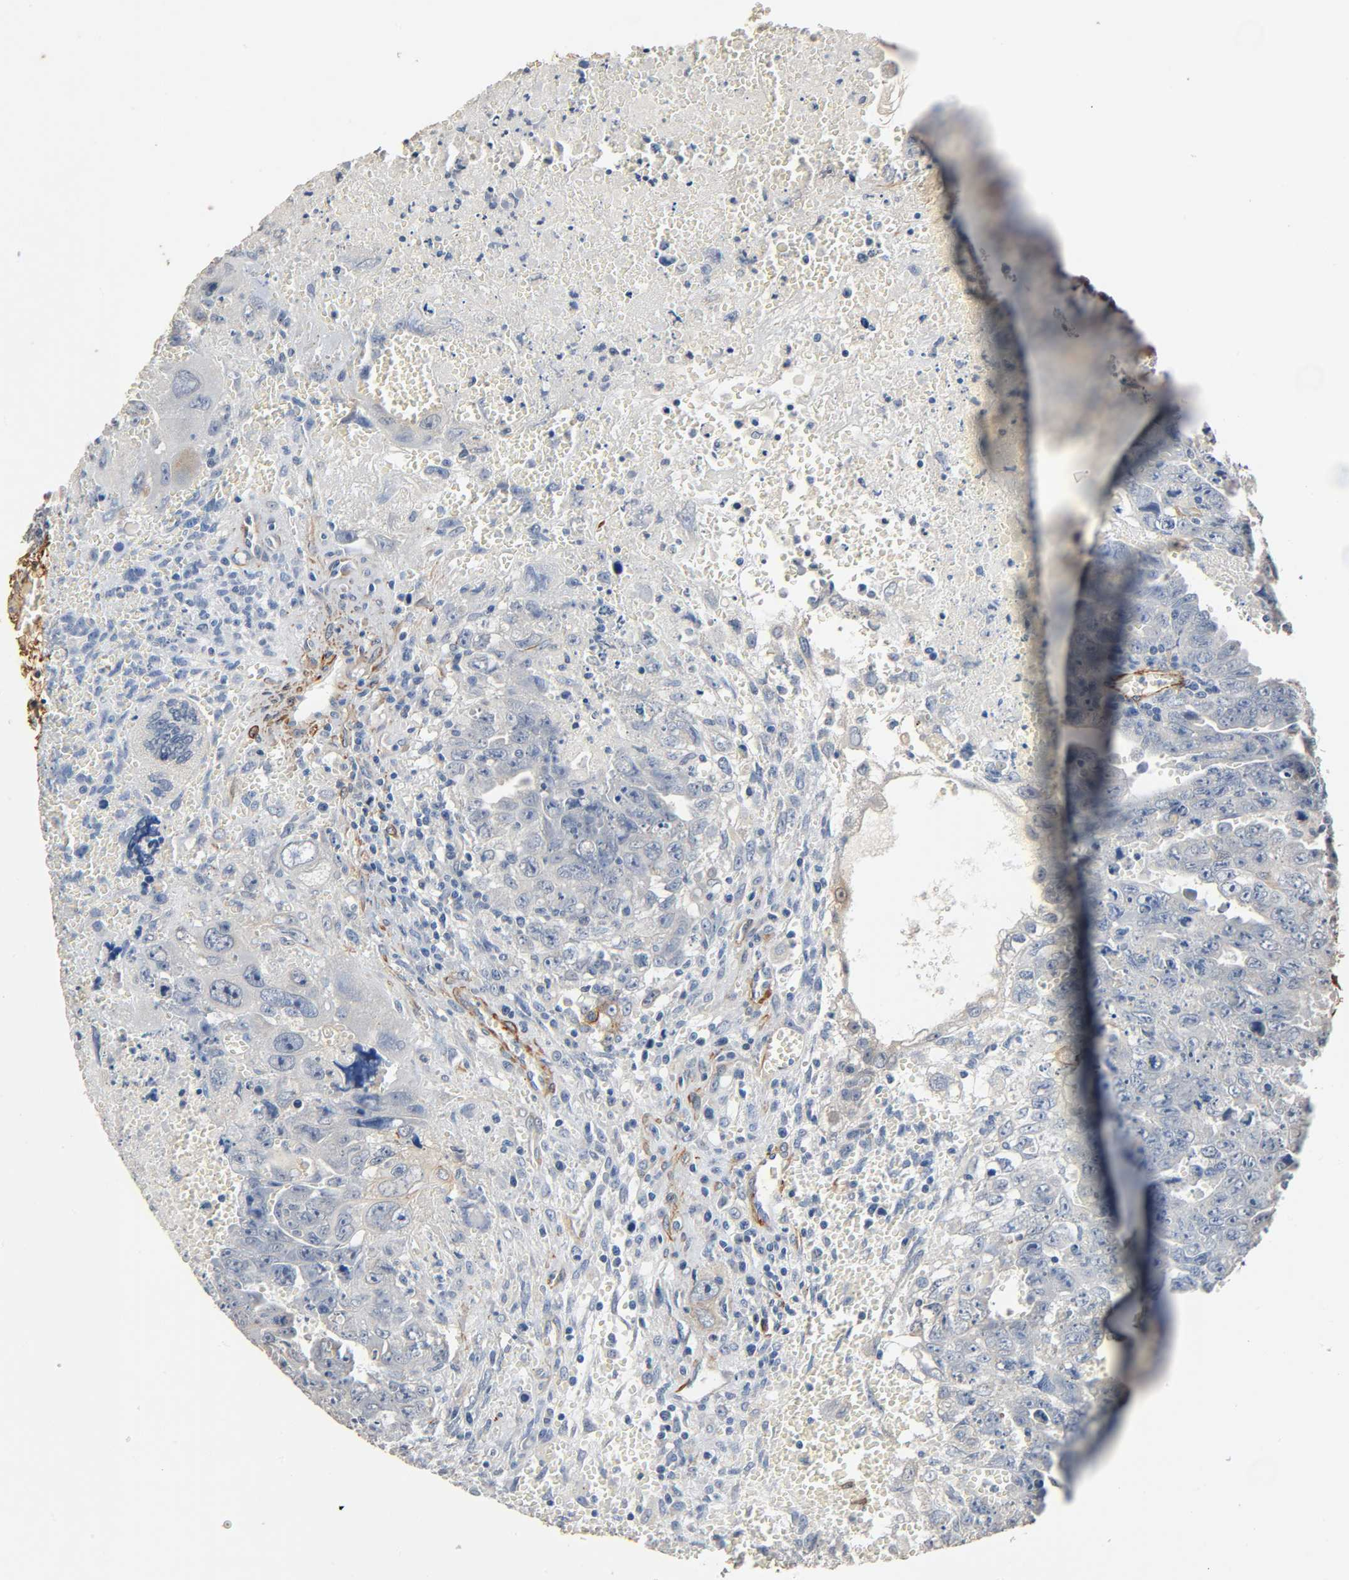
{"staining": {"intensity": "weak", "quantity": "25%-75%", "location": "cytoplasmic/membranous"}, "tissue": "testis cancer", "cell_type": "Tumor cells", "image_type": "cancer", "snomed": [{"axis": "morphology", "description": "Carcinoma, Embryonal, NOS"}, {"axis": "topography", "description": "Testis"}], "caption": "A low amount of weak cytoplasmic/membranous positivity is present in about 25%-75% of tumor cells in embryonal carcinoma (testis) tissue.", "gene": "GSTA3", "patient": {"sex": "male", "age": 28}}